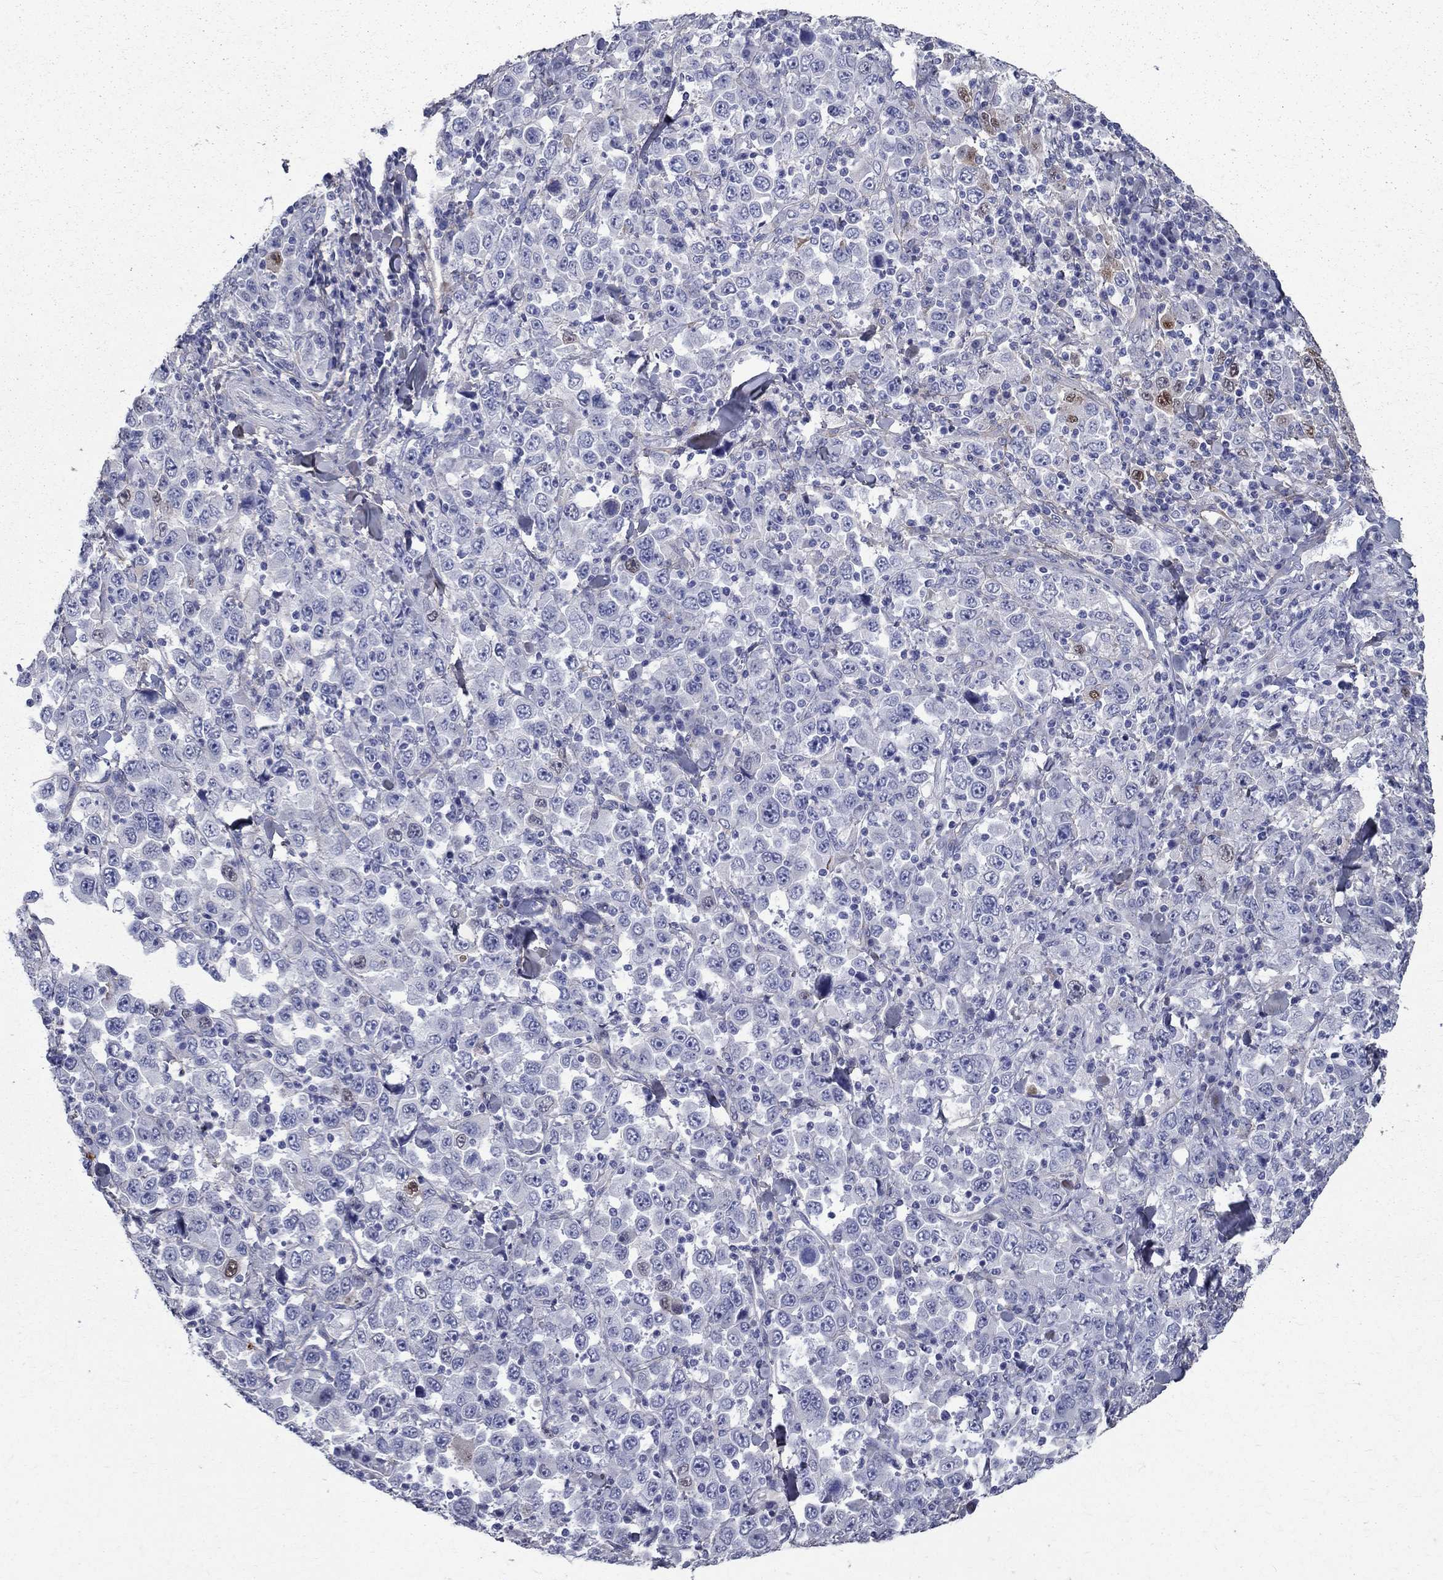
{"staining": {"intensity": "moderate", "quantity": "<25%", "location": "nuclear"}, "tissue": "stomach cancer", "cell_type": "Tumor cells", "image_type": "cancer", "snomed": [{"axis": "morphology", "description": "Normal tissue, NOS"}, {"axis": "morphology", "description": "Adenocarcinoma, NOS"}, {"axis": "topography", "description": "Stomach, upper"}, {"axis": "topography", "description": "Stomach"}], "caption": "Stomach cancer stained with a protein marker displays moderate staining in tumor cells.", "gene": "ANXA10", "patient": {"sex": "male", "age": 59}}